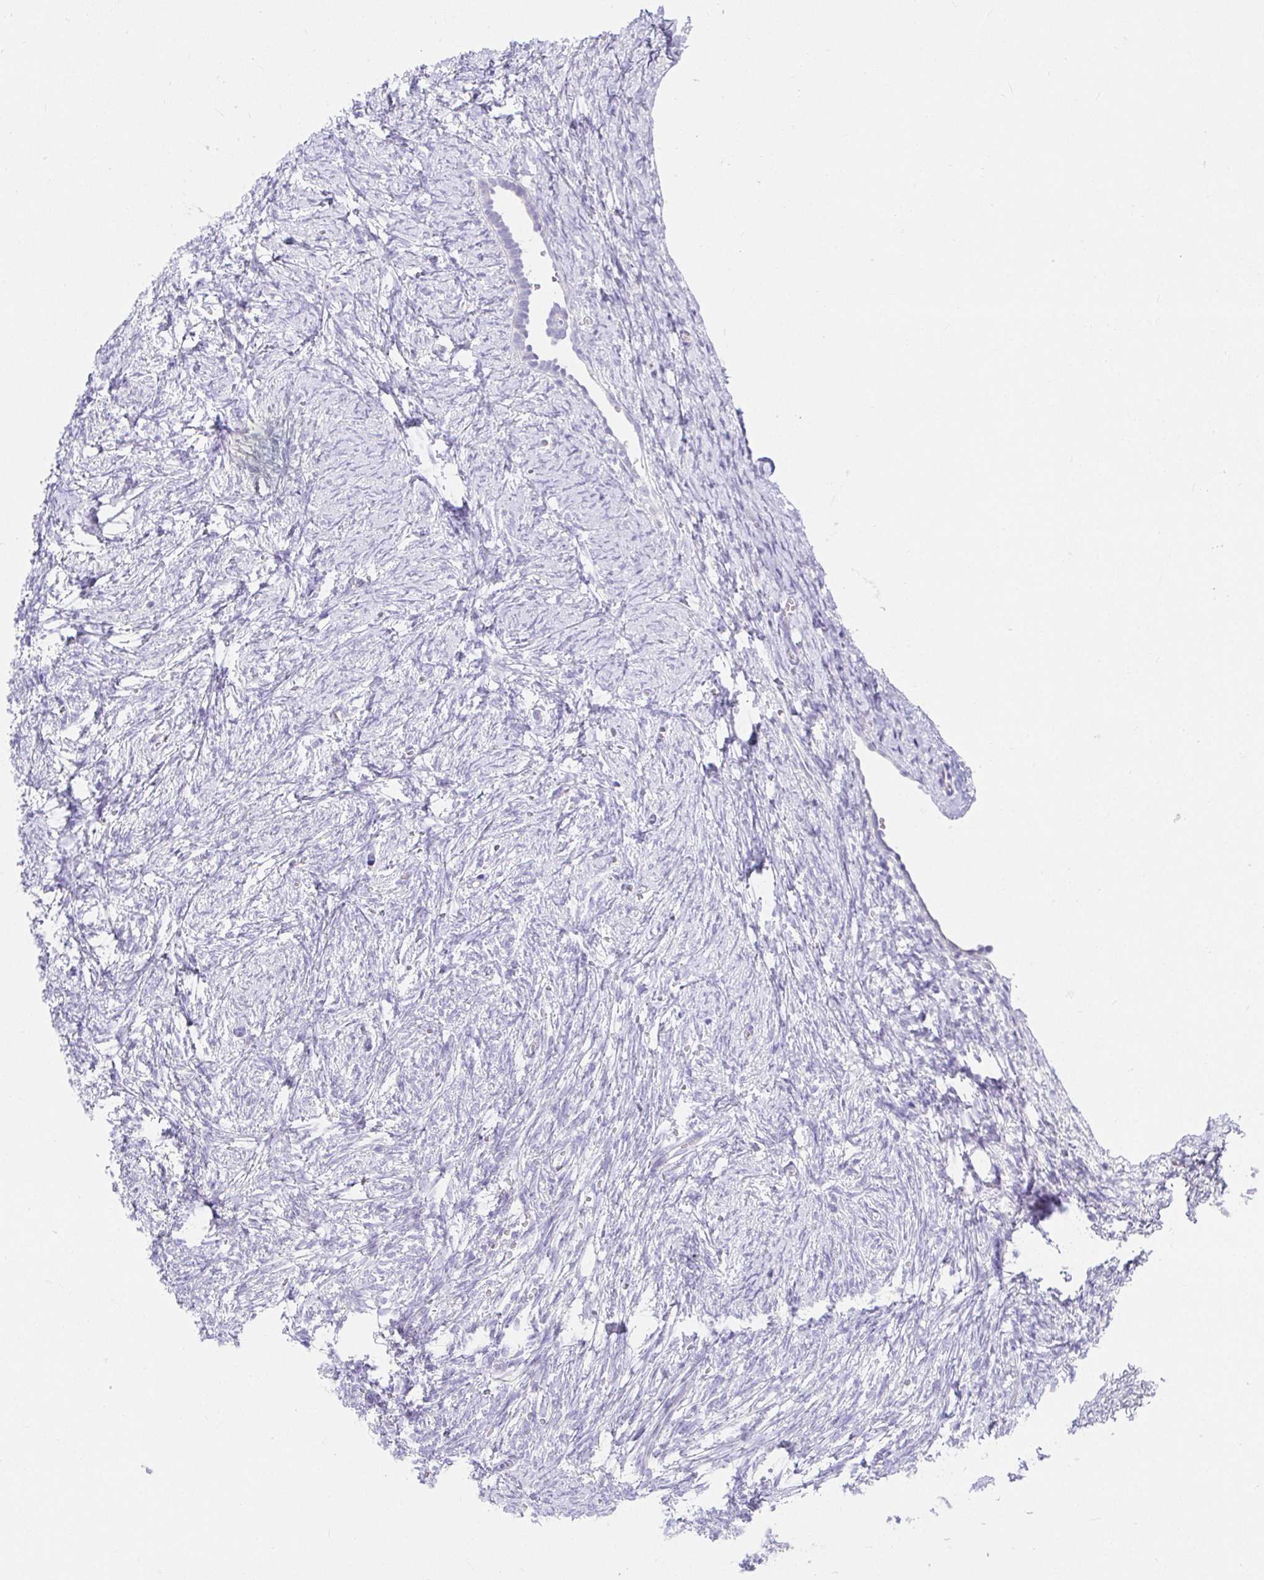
{"staining": {"intensity": "negative", "quantity": "none", "location": "none"}, "tissue": "ovary", "cell_type": "Follicle cells", "image_type": "normal", "snomed": [{"axis": "morphology", "description": "Normal tissue, NOS"}, {"axis": "topography", "description": "Ovary"}], "caption": "This is an immunohistochemistry histopathology image of unremarkable ovary. There is no positivity in follicle cells.", "gene": "VGLL1", "patient": {"sex": "female", "age": 41}}